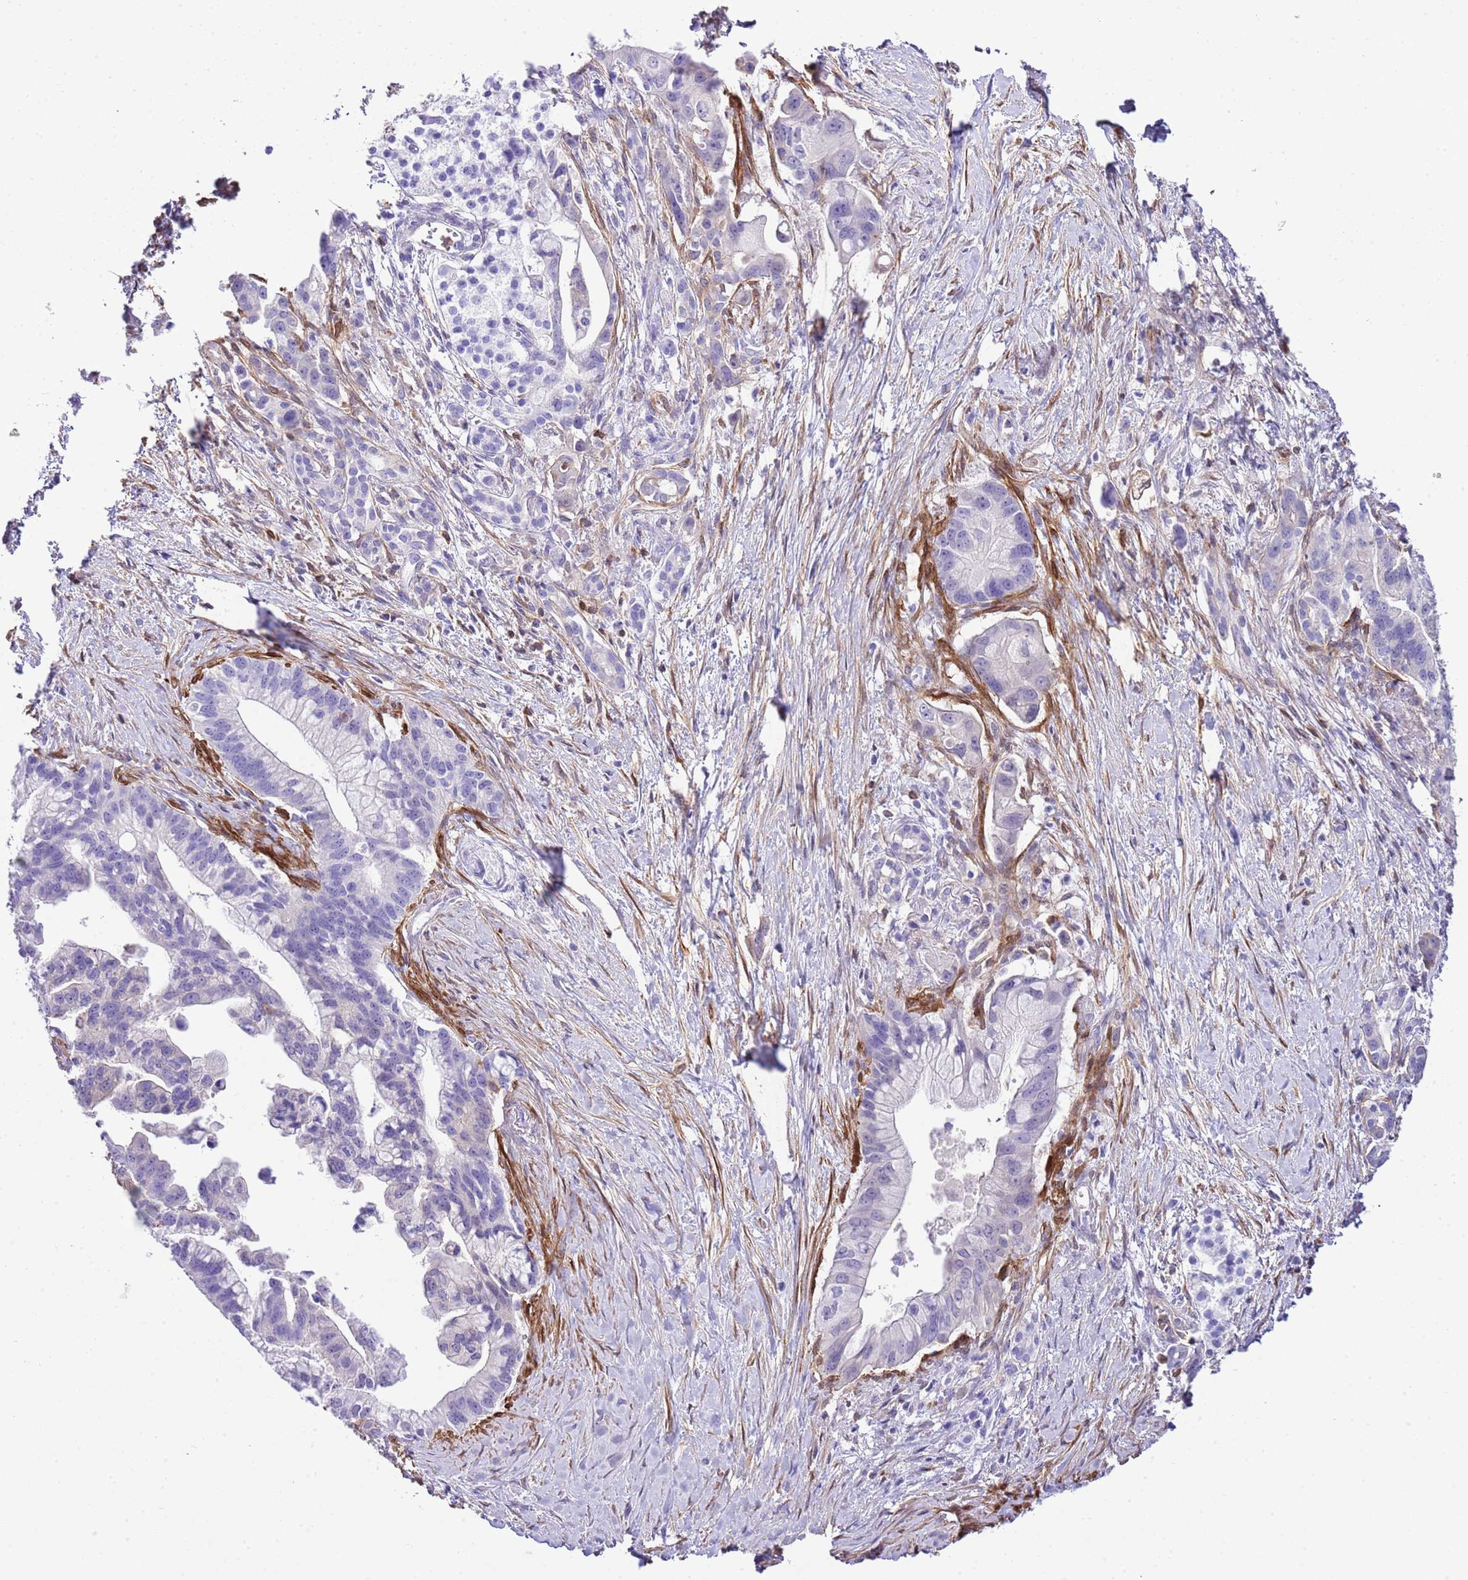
{"staining": {"intensity": "negative", "quantity": "none", "location": "none"}, "tissue": "pancreatic cancer", "cell_type": "Tumor cells", "image_type": "cancer", "snomed": [{"axis": "morphology", "description": "Adenocarcinoma, NOS"}, {"axis": "topography", "description": "Pancreas"}], "caption": "High magnification brightfield microscopy of pancreatic cancer stained with DAB (brown) and counterstained with hematoxylin (blue): tumor cells show no significant positivity. The staining is performed using DAB (3,3'-diaminobenzidine) brown chromogen with nuclei counter-stained in using hematoxylin.", "gene": "CNN2", "patient": {"sex": "male", "age": 68}}